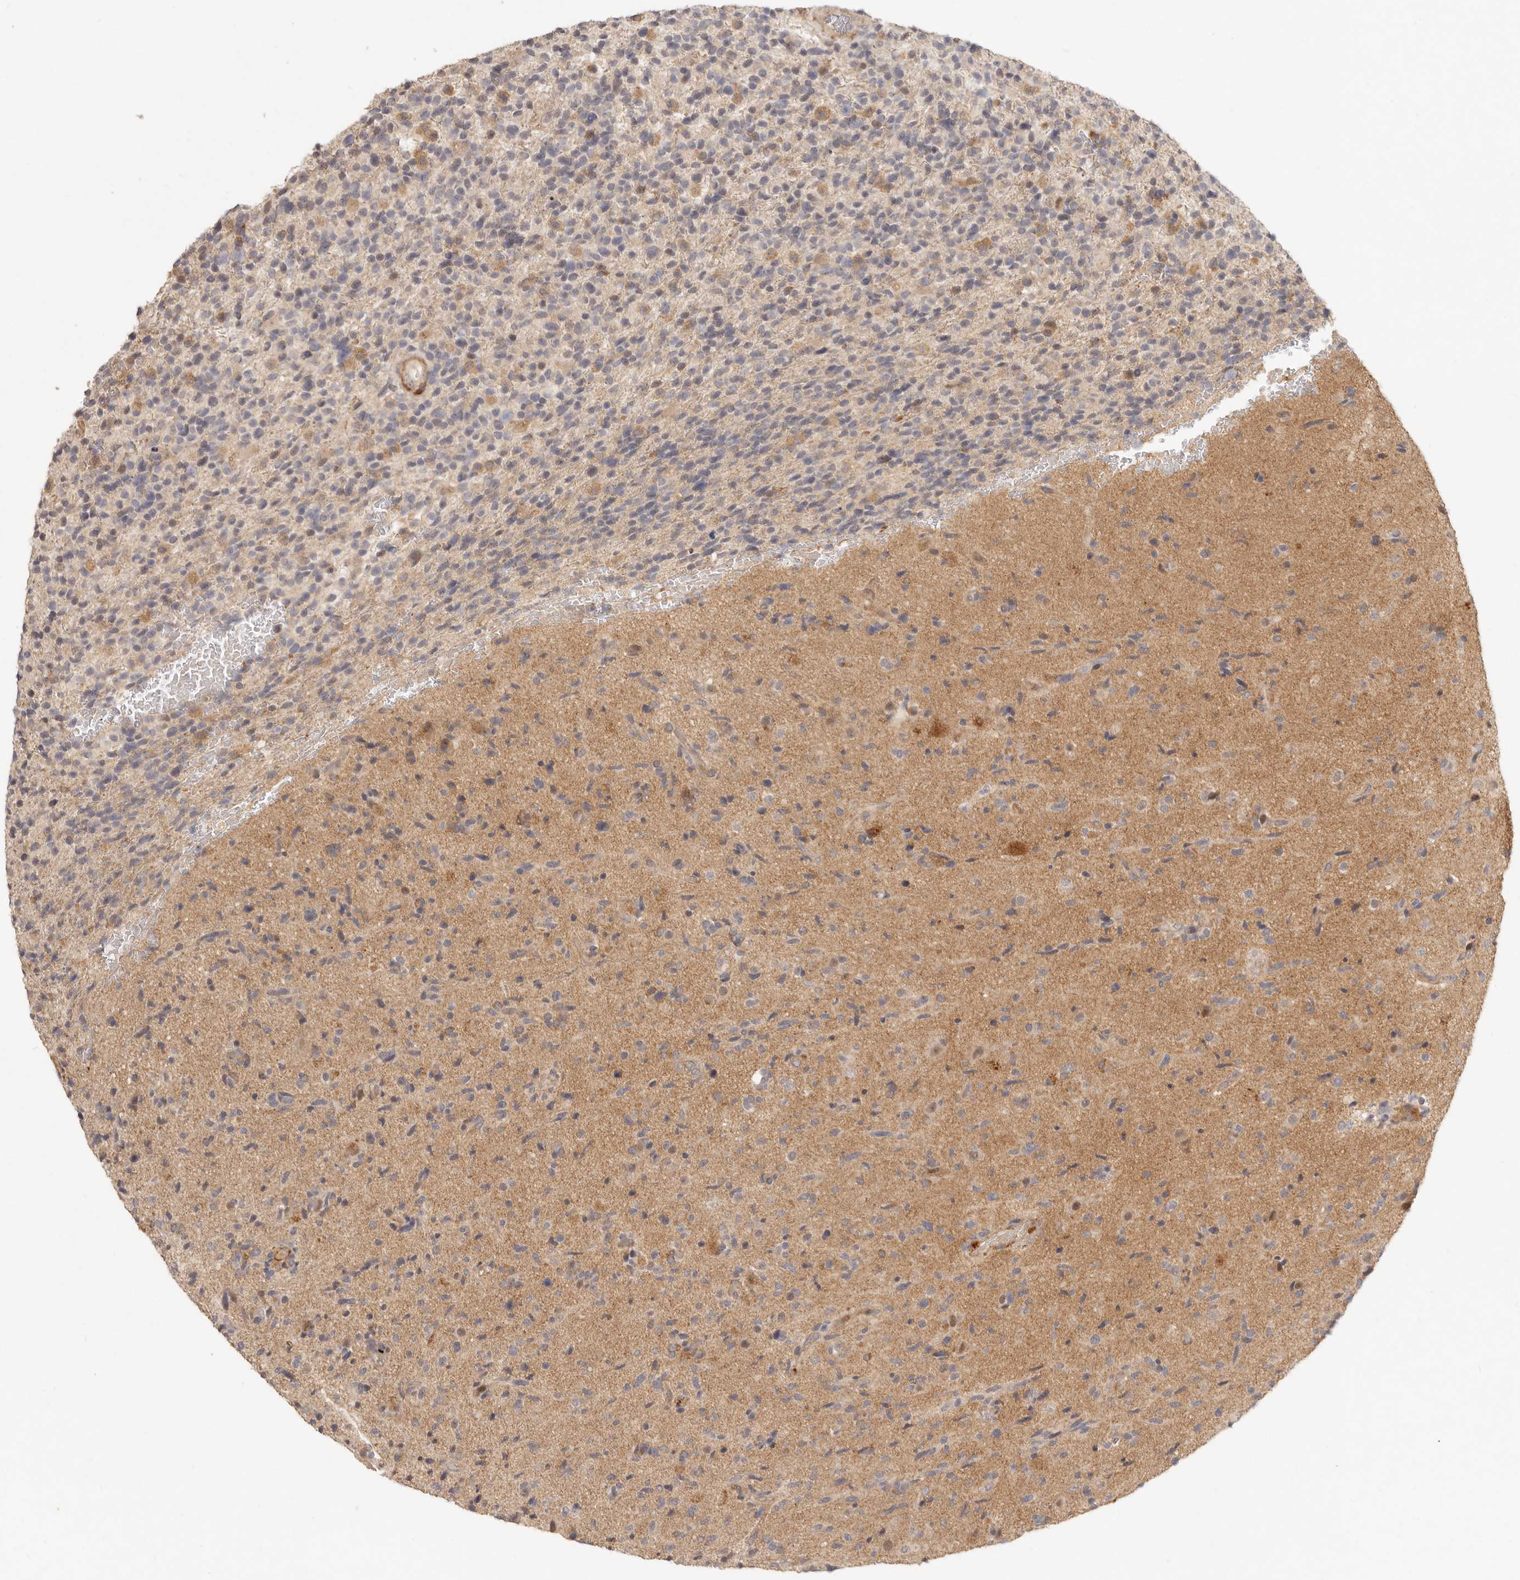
{"staining": {"intensity": "weak", "quantity": "<25%", "location": "cytoplasmic/membranous"}, "tissue": "glioma", "cell_type": "Tumor cells", "image_type": "cancer", "snomed": [{"axis": "morphology", "description": "Glioma, malignant, High grade"}, {"axis": "topography", "description": "Brain"}], "caption": "Glioma was stained to show a protein in brown. There is no significant positivity in tumor cells. (Immunohistochemistry (ihc), brightfield microscopy, high magnification).", "gene": "VIPR1", "patient": {"sex": "male", "age": 72}}